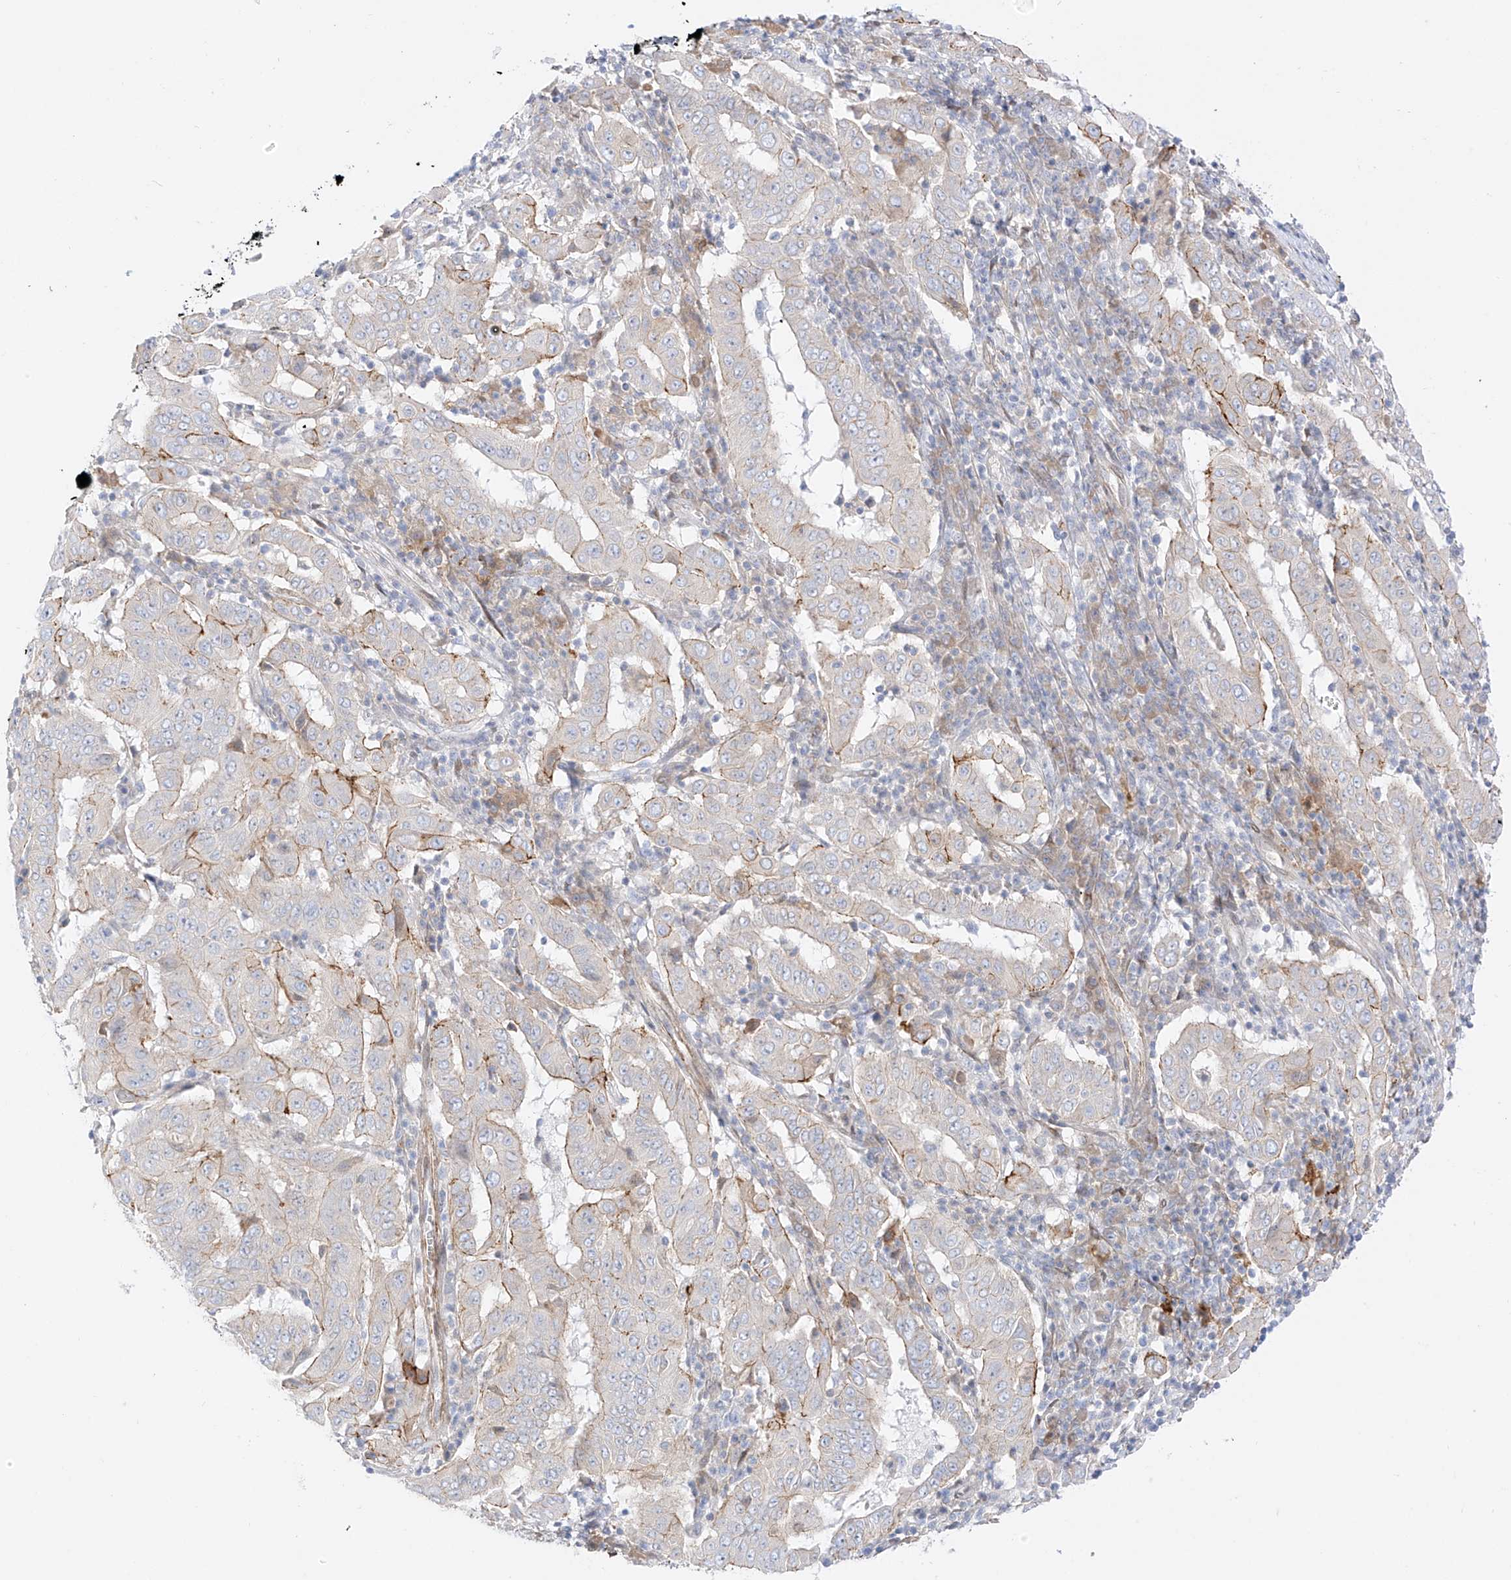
{"staining": {"intensity": "moderate", "quantity": "<25%", "location": "cytoplasmic/membranous"}, "tissue": "pancreatic cancer", "cell_type": "Tumor cells", "image_type": "cancer", "snomed": [{"axis": "morphology", "description": "Adenocarcinoma, NOS"}, {"axis": "topography", "description": "Pancreas"}], "caption": "Brown immunohistochemical staining in human pancreatic cancer (adenocarcinoma) displays moderate cytoplasmic/membranous staining in about <25% of tumor cells.", "gene": "PCYOX1", "patient": {"sex": "male", "age": 63}}